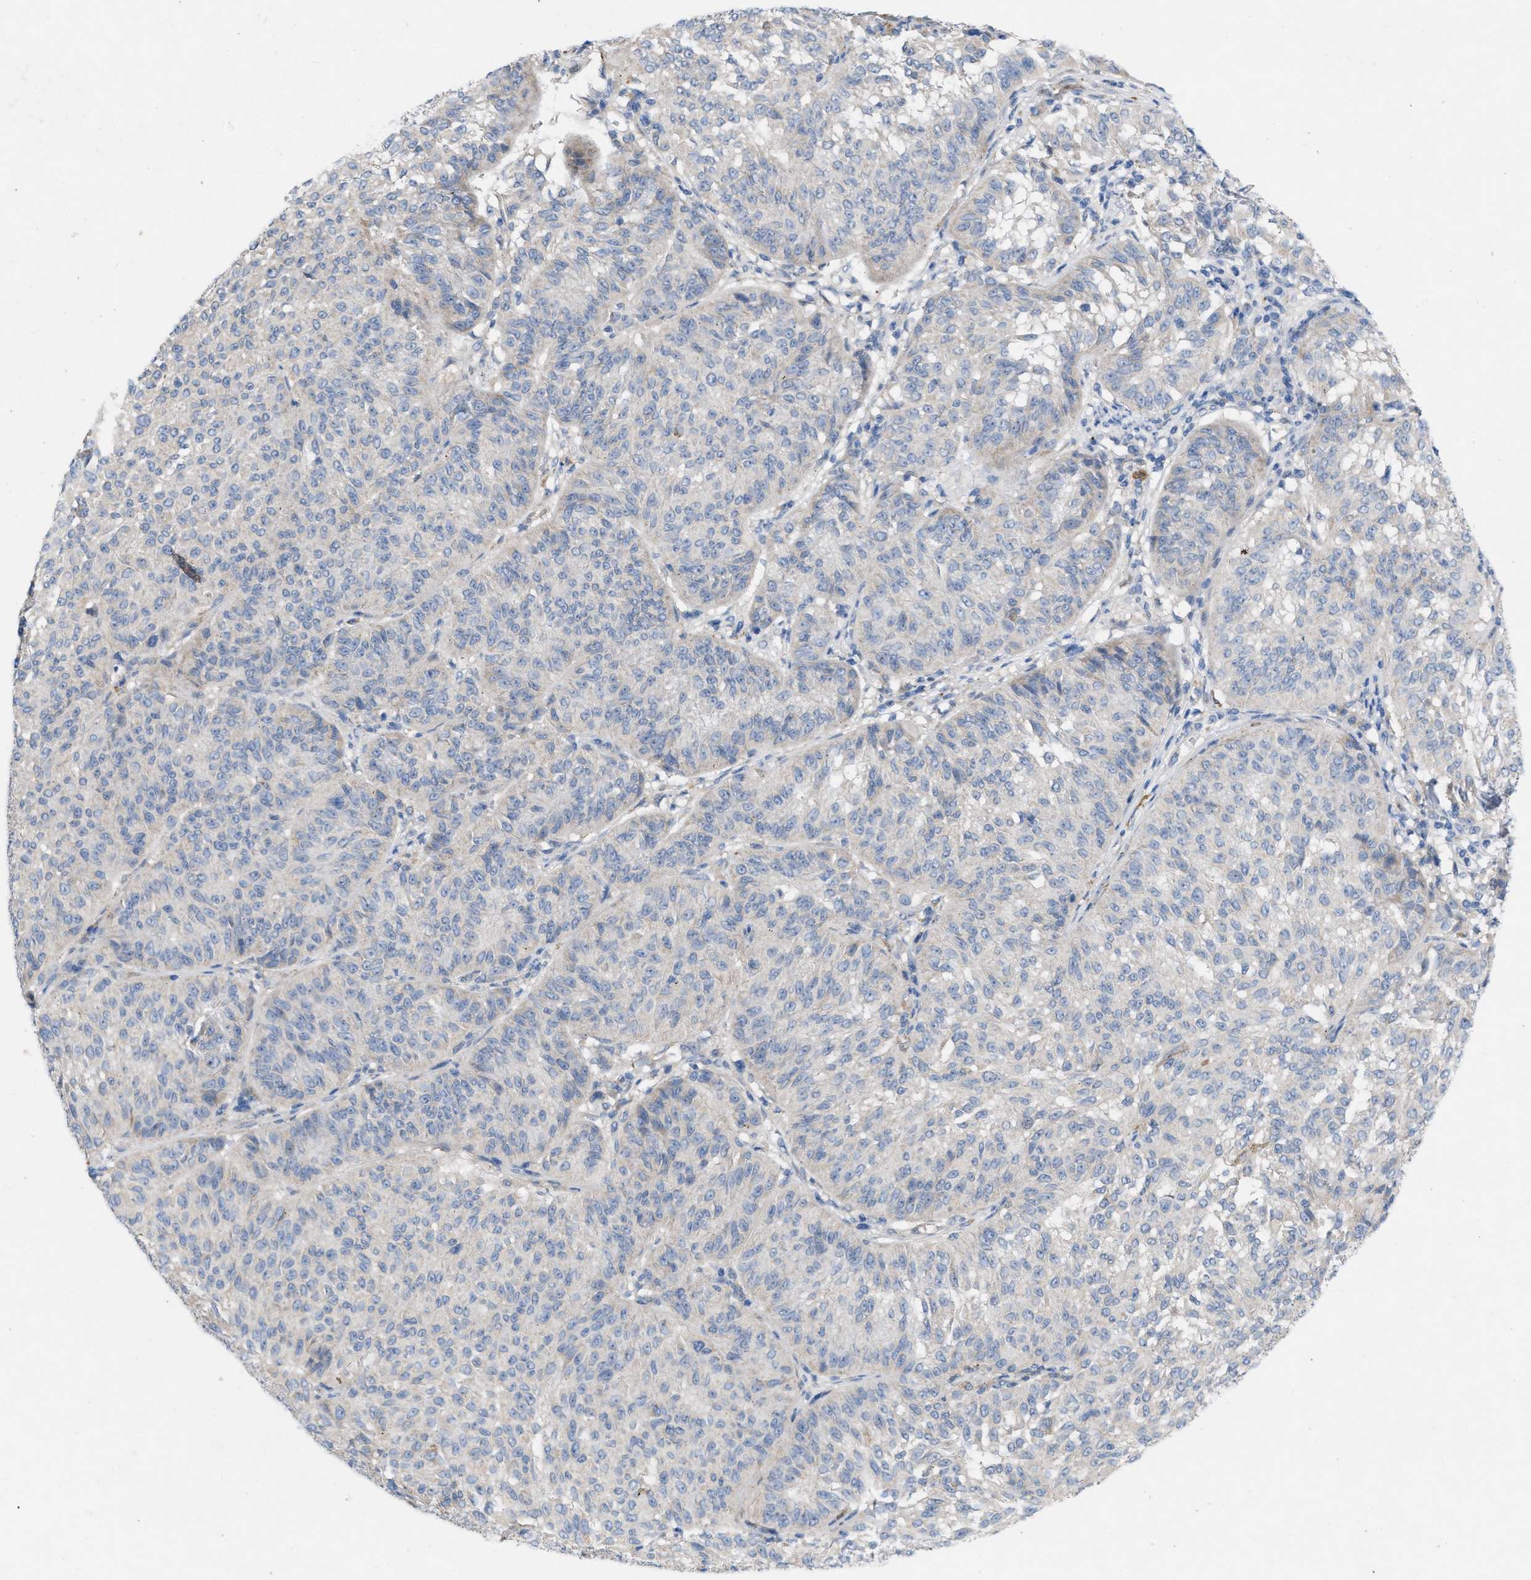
{"staining": {"intensity": "negative", "quantity": "none", "location": "none"}, "tissue": "melanoma", "cell_type": "Tumor cells", "image_type": "cancer", "snomed": [{"axis": "morphology", "description": "Malignant melanoma, NOS"}, {"axis": "topography", "description": "Skin"}], "caption": "High power microscopy micrograph of an IHC micrograph of malignant melanoma, revealing no significant positivity in tumor cells. (DAB (3,3'-diaminobenzidine) immunohistochemistry, high magnification).", "gene": "PLPPR5", "patient": {"sex": "female", "age": 72}}